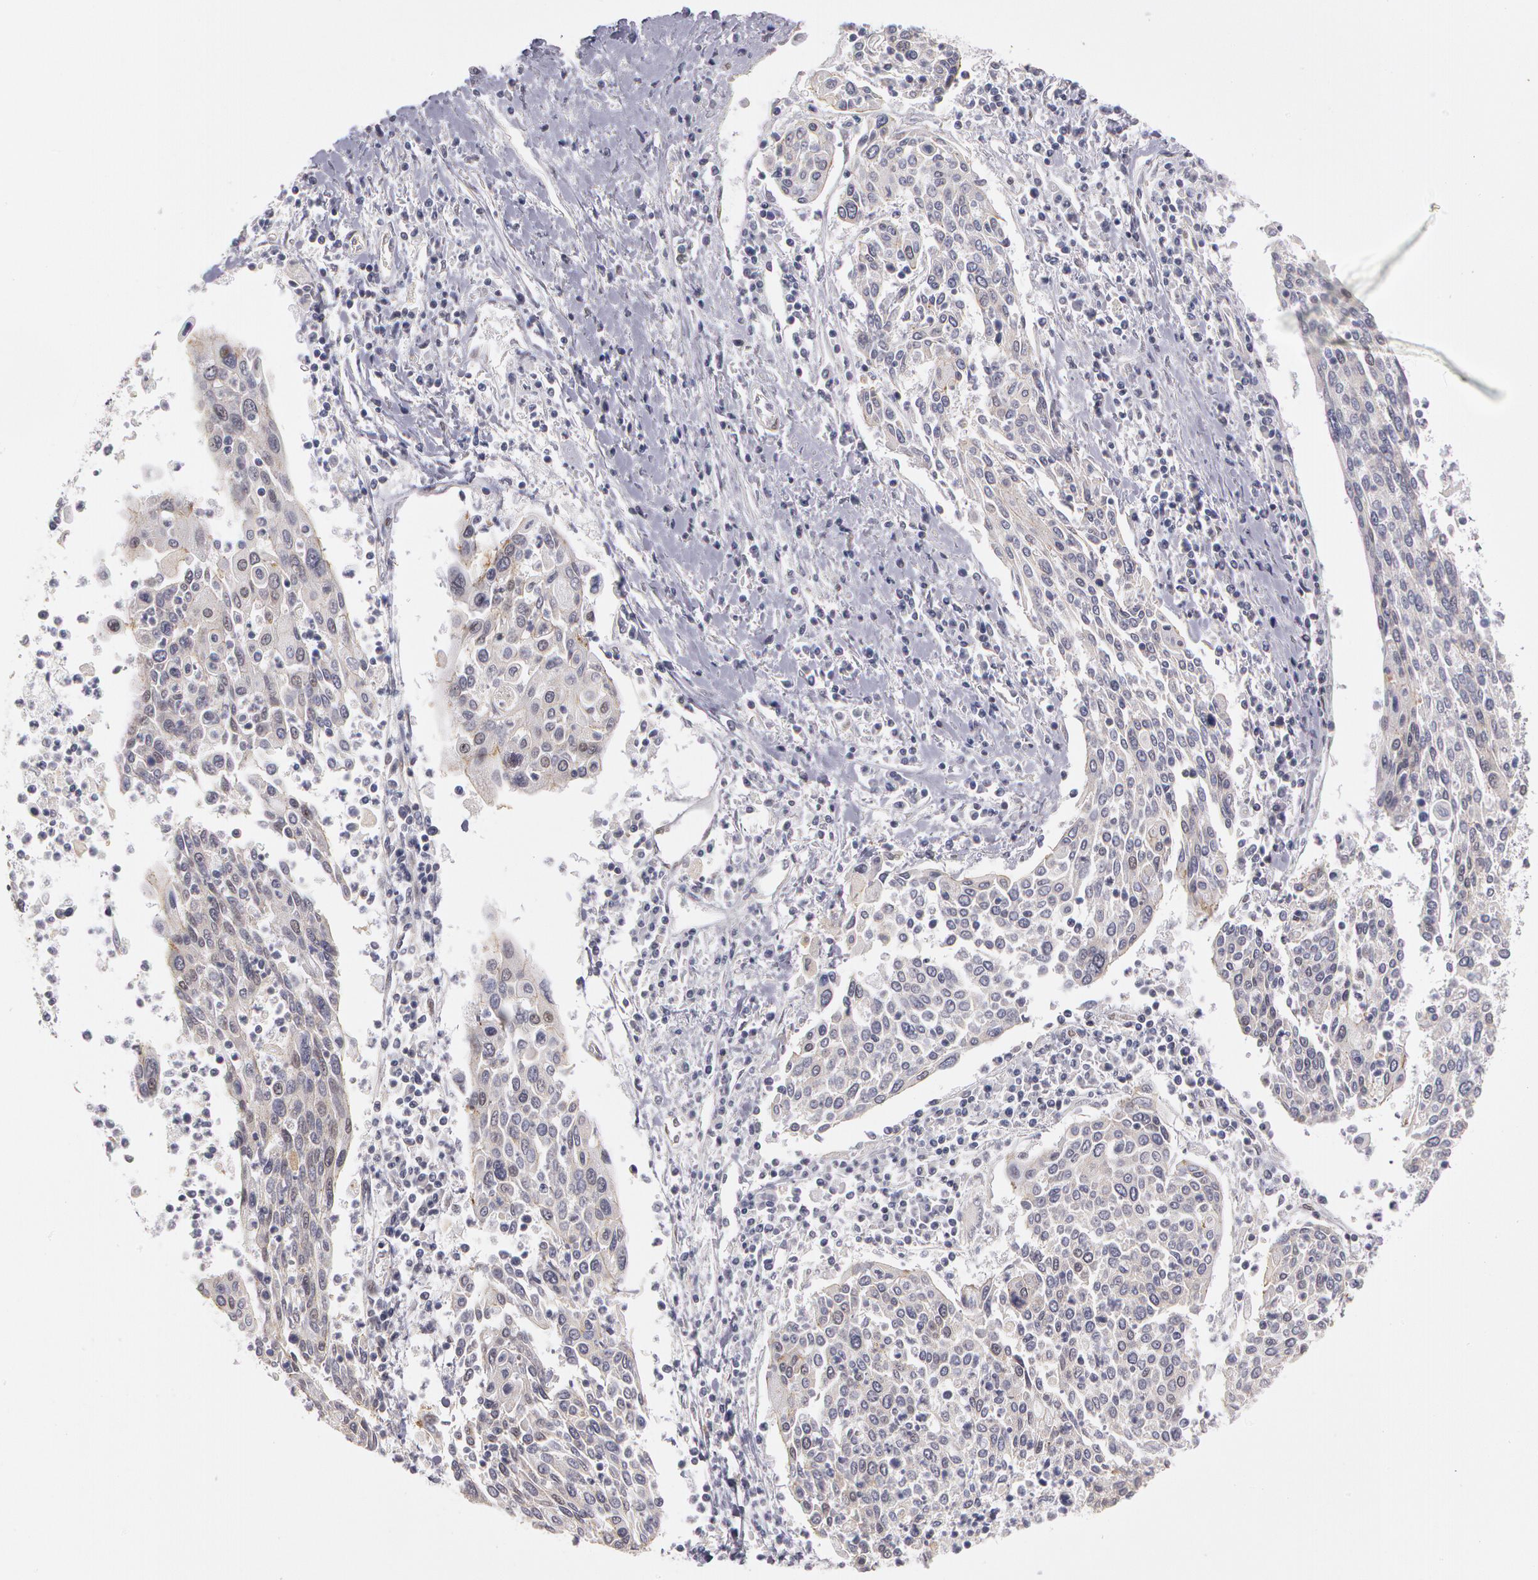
{"staining": {"intensity": "negative", "quantity": "none", "location": "none"}, "tissue": "cervical cancer", "cell_type": "Tumor cells", "image_type": "cancer", "snomed": [{"axis": "morphology", "description": "Squamous cell carcinoma, NOS"}, {"axis": "topography", "description": "Cervix"}], "caption": "The photomicrograph shows no significant staining in tumor cells of squamous cell carcinoma (cervical).", "gene": "PRICKLE1", "patient": {"sex": "female", "age": 40}}